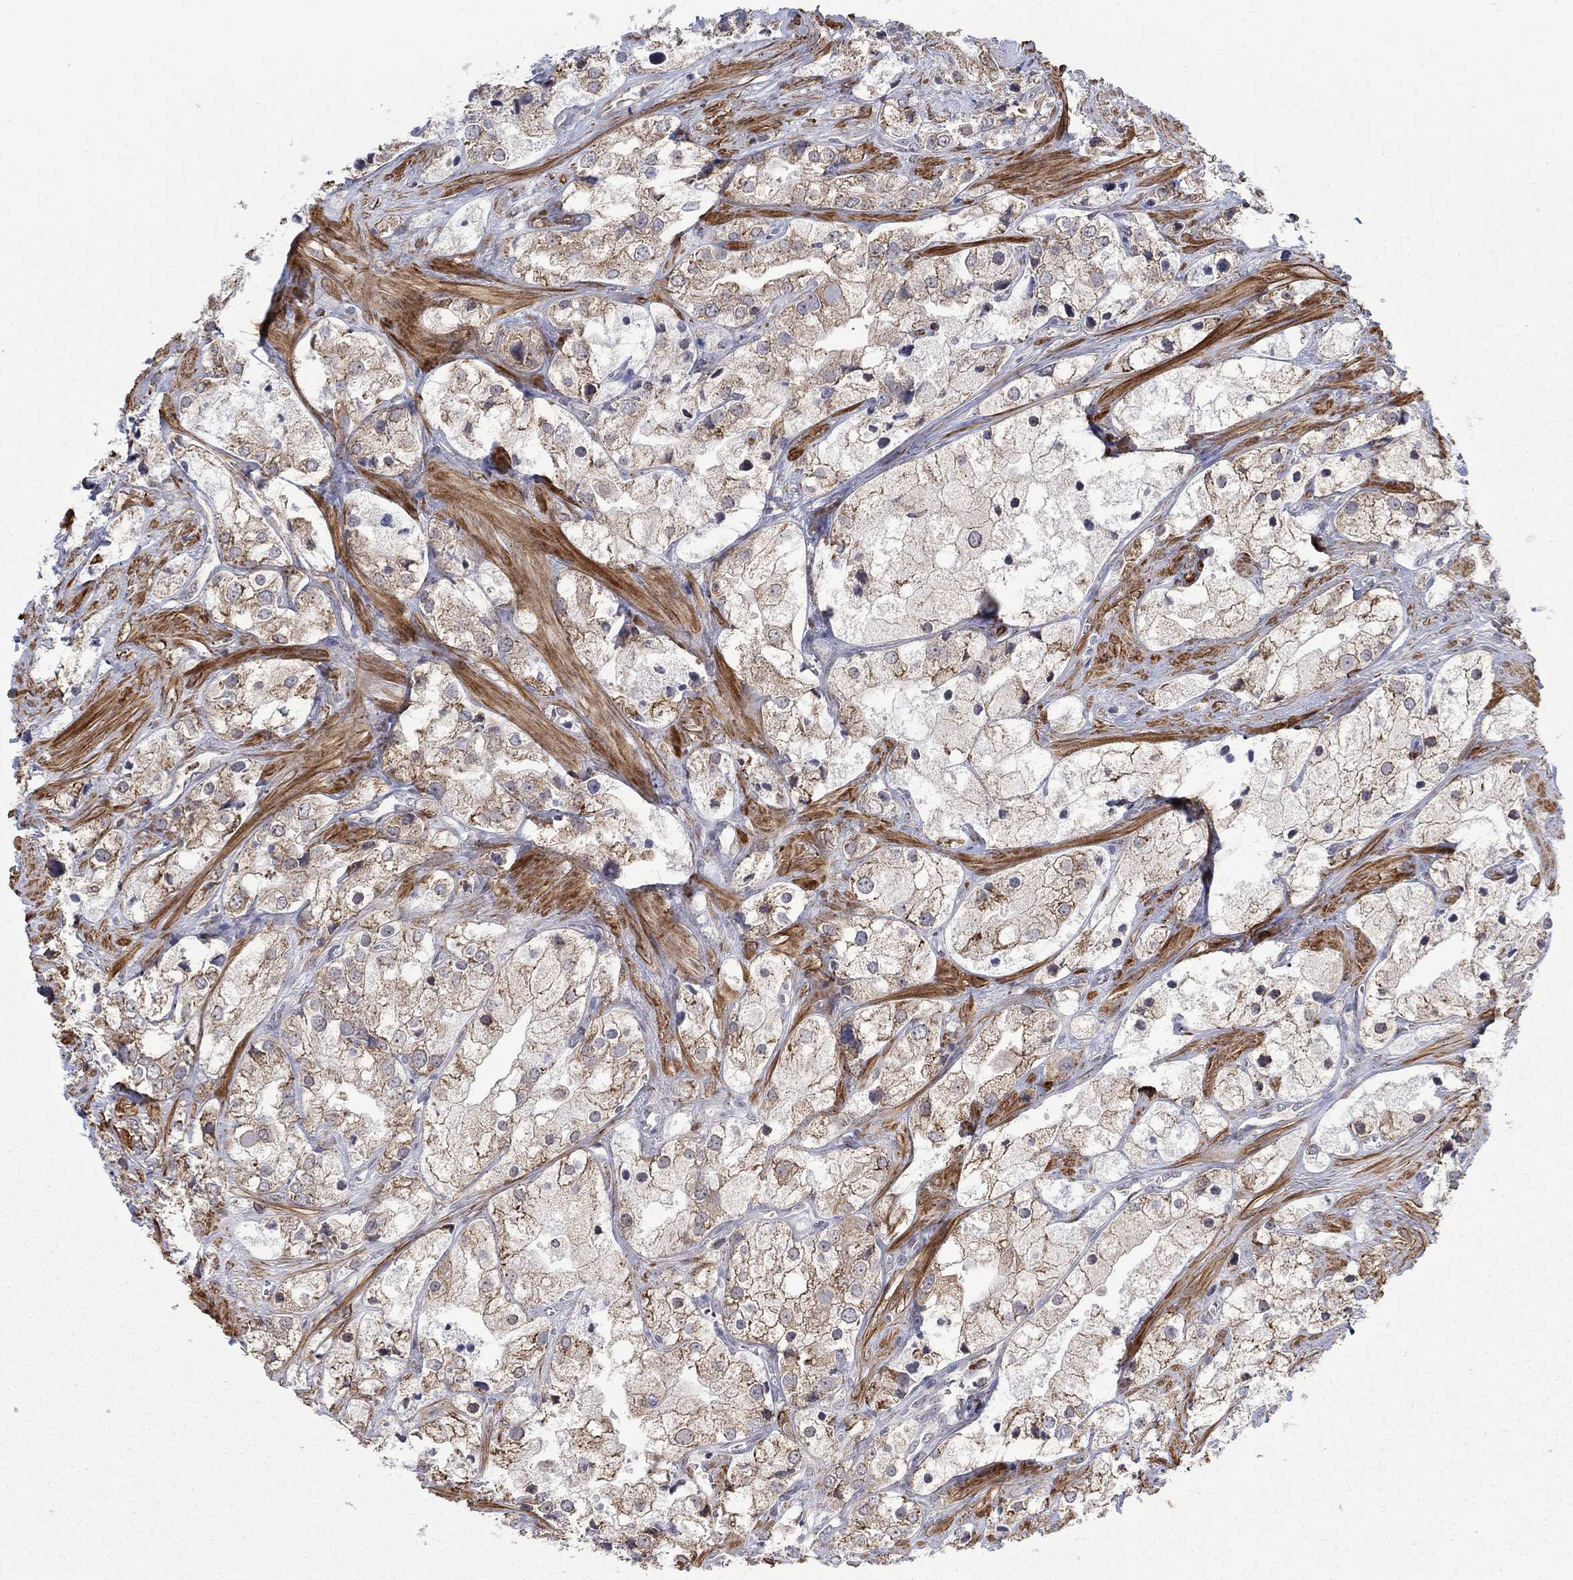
{"staining": {"intensity": "weak", "quantity": "25%-75%", "location": "cytoplasmic/membranous"}, "tissue": "prostate cancer", "cell_type": "Tumor cells", "image_type": "cancer", "snomed": [{"axis": "morphology", "description": "Adenocarcinoma, NOS"}, {"axis": "topography", "description": "Prostate and seminal vesicle, NOS"}, {"axis": "topography", "description": "Prostate"}], "caption": "Immunohistochemical staining of human prostate adenocarcinoma demonstrates low levels of weak cytoplasmic/membranous protein staining in about 25%-75% of tumor cells. The protein is shown in brown color, while the nuclei are stained blue.", "gene": "MTRFR", "patient": {"sex": "male", "age": 79}}